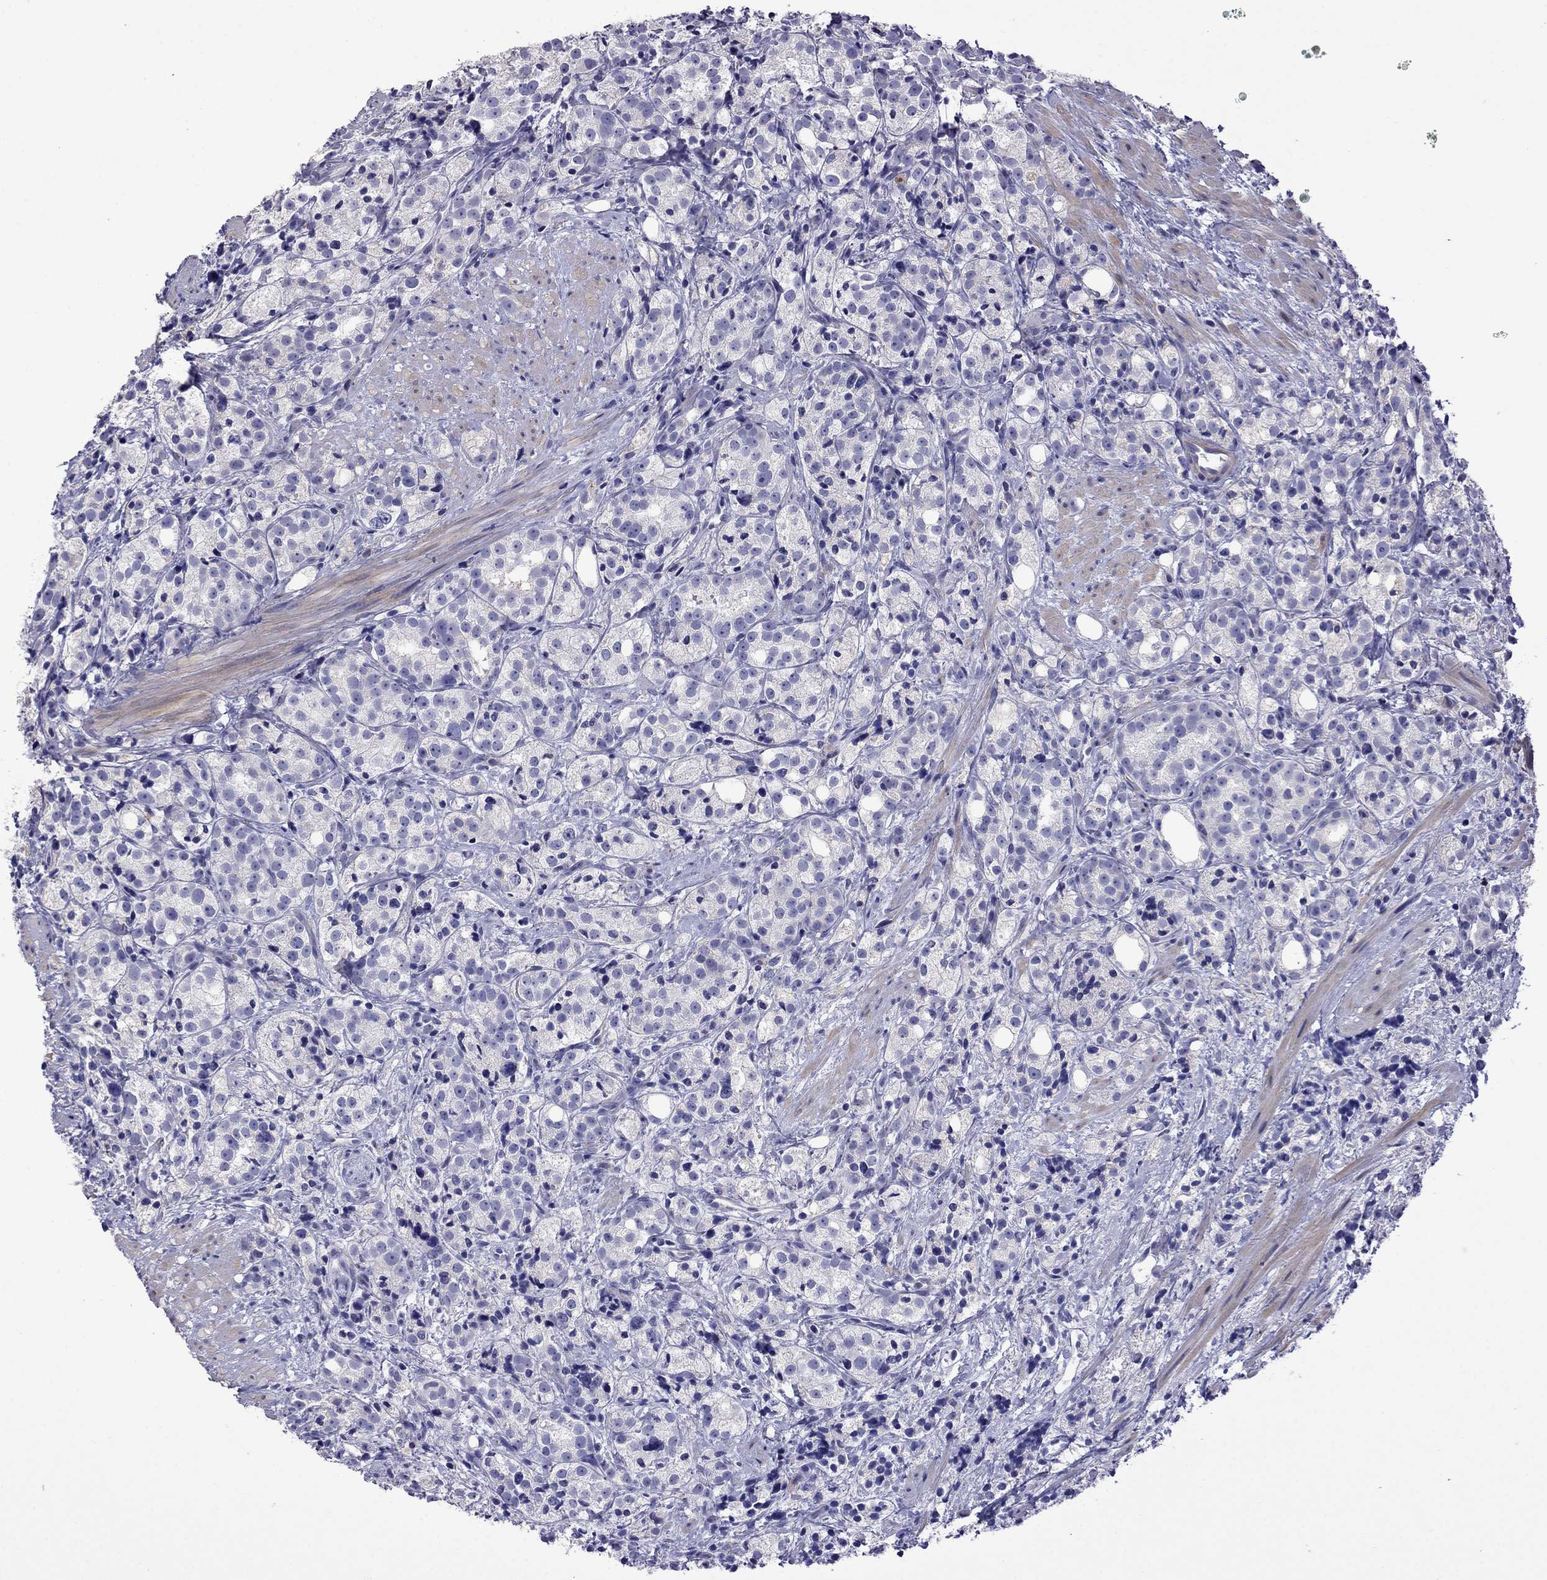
{"staining": {"intensity": "negative", "quantity": "none", "location": "none"}, "tissue": "prostate cancer", "cell_type": "Tumor cells", "image_type": "cancer", "snomed": [{"axis": "morphology", "description": "Adenocarcinoma, High grade"}, {"axis": "topography", "description": "Prostate"}], "caption": "Immunohistochemistry (IHC) micrograph of prostate cancer (high-grade adenocarcinoma) stained for a protein (brown), which demonstrates no staining in tumor cells.", "gene": "STAR", "patient": {"sex": "male", "age": 53}}